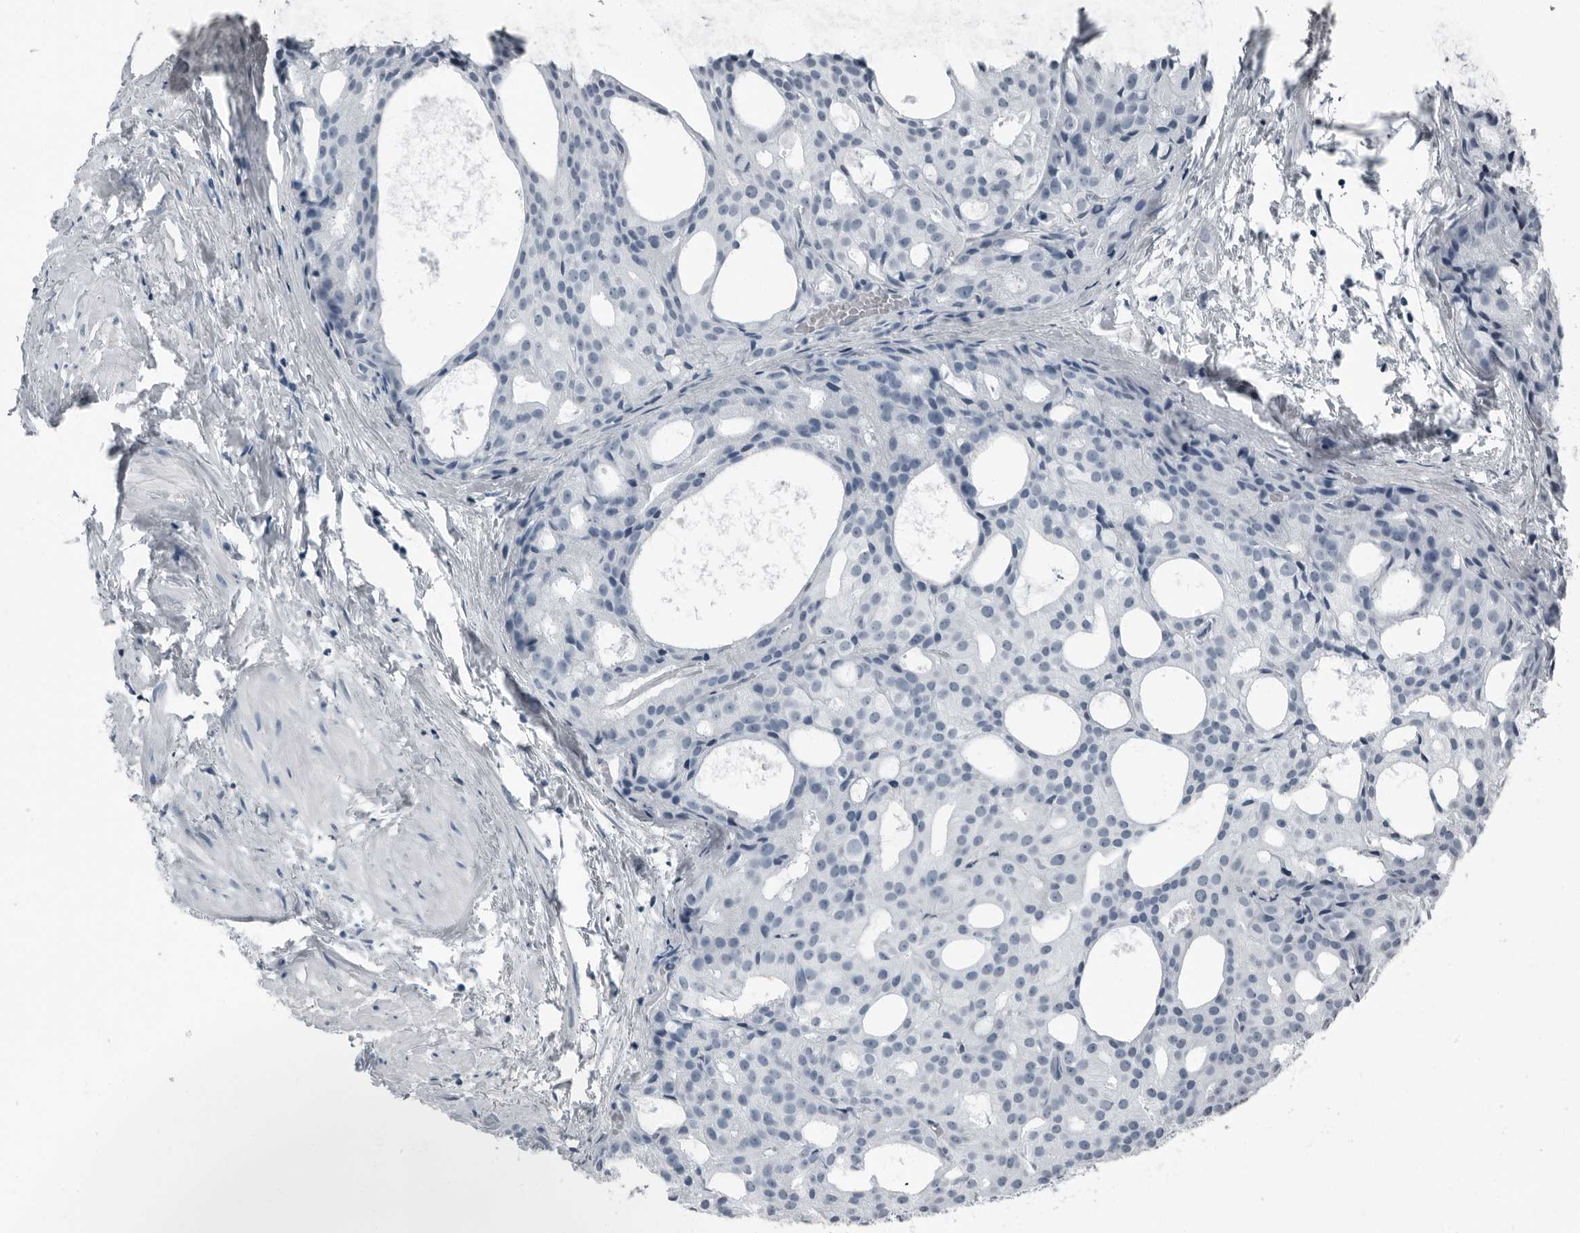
{"staining": {"intensity": "negative", "quantity": "none", "location": "none"}, "tissue": "prostate cancer", "cell_type": "Tumor cells", "image_type": "cancer", "snomed": [{"axis": "morphology", "description": "Adenocarcinoma, Low grade"}, {"axis": "topography", "description": "Prostate"}], "caption": "The histopathology image displays no staining of tumor cells in prostate low-grade adenocarcinoma. (IHC, brightfield microscopy, high magnification).", "gene": "PRSS1", "patient": {"sex": "male", "age": 88}}